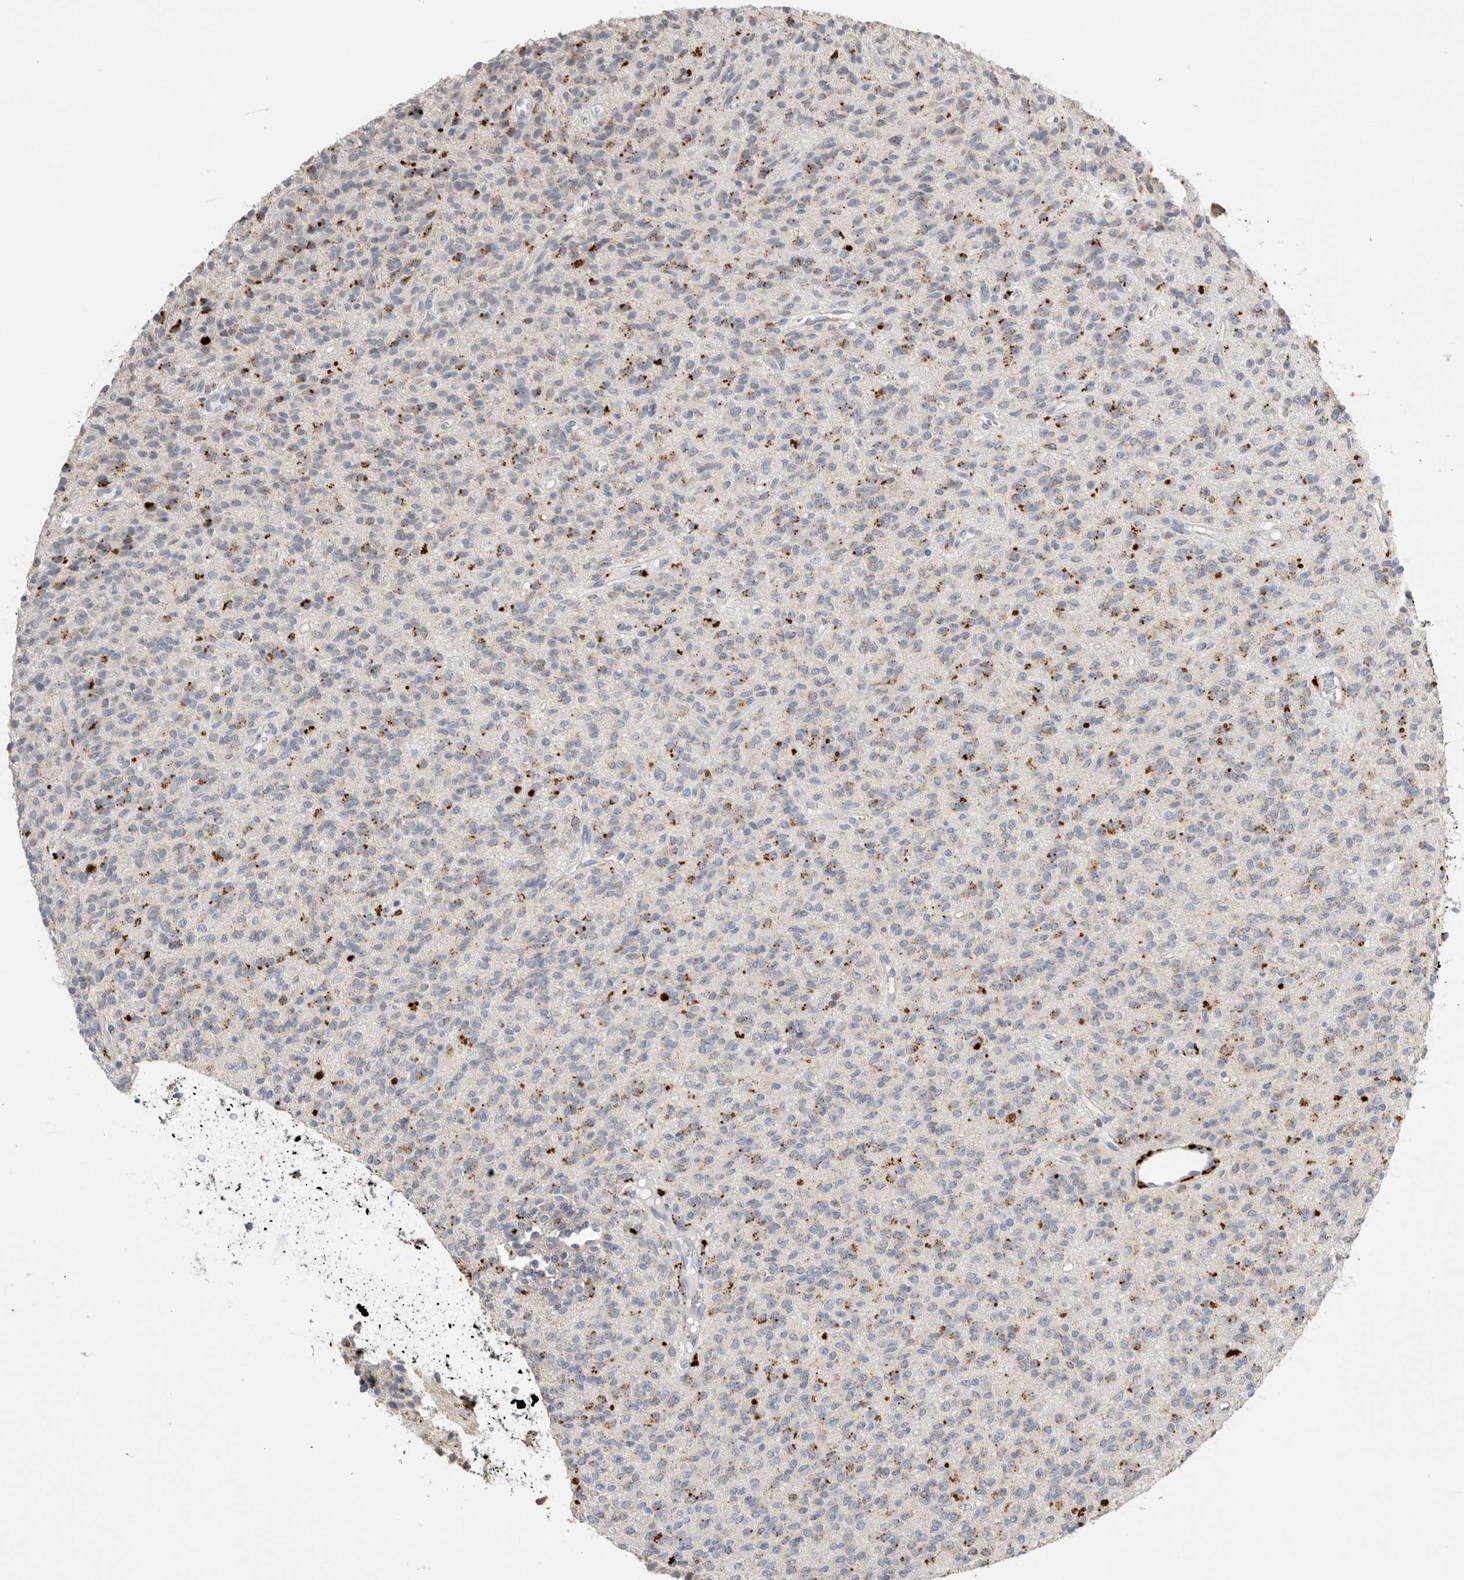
{"staining": {"intensity": "strong", "quantity": "<25%", "location": "cytoplasmic/membranous"}, "tissue": "glioma", "cell_type": "Tumor cells", "image_type": "cancer", "snomed": [{"axis": "morphology", "description": "Glioma, malignant, High grade"}, {"axis": "topography", "description": "Brain"}], "caption": "Immunohistochemistry of glioma shows medium levels of strong cytoplasmic/membranous expression in about <25% of tumor cells.", "gene": "GGH", "patient": {"sex": "male", "age": 34}}